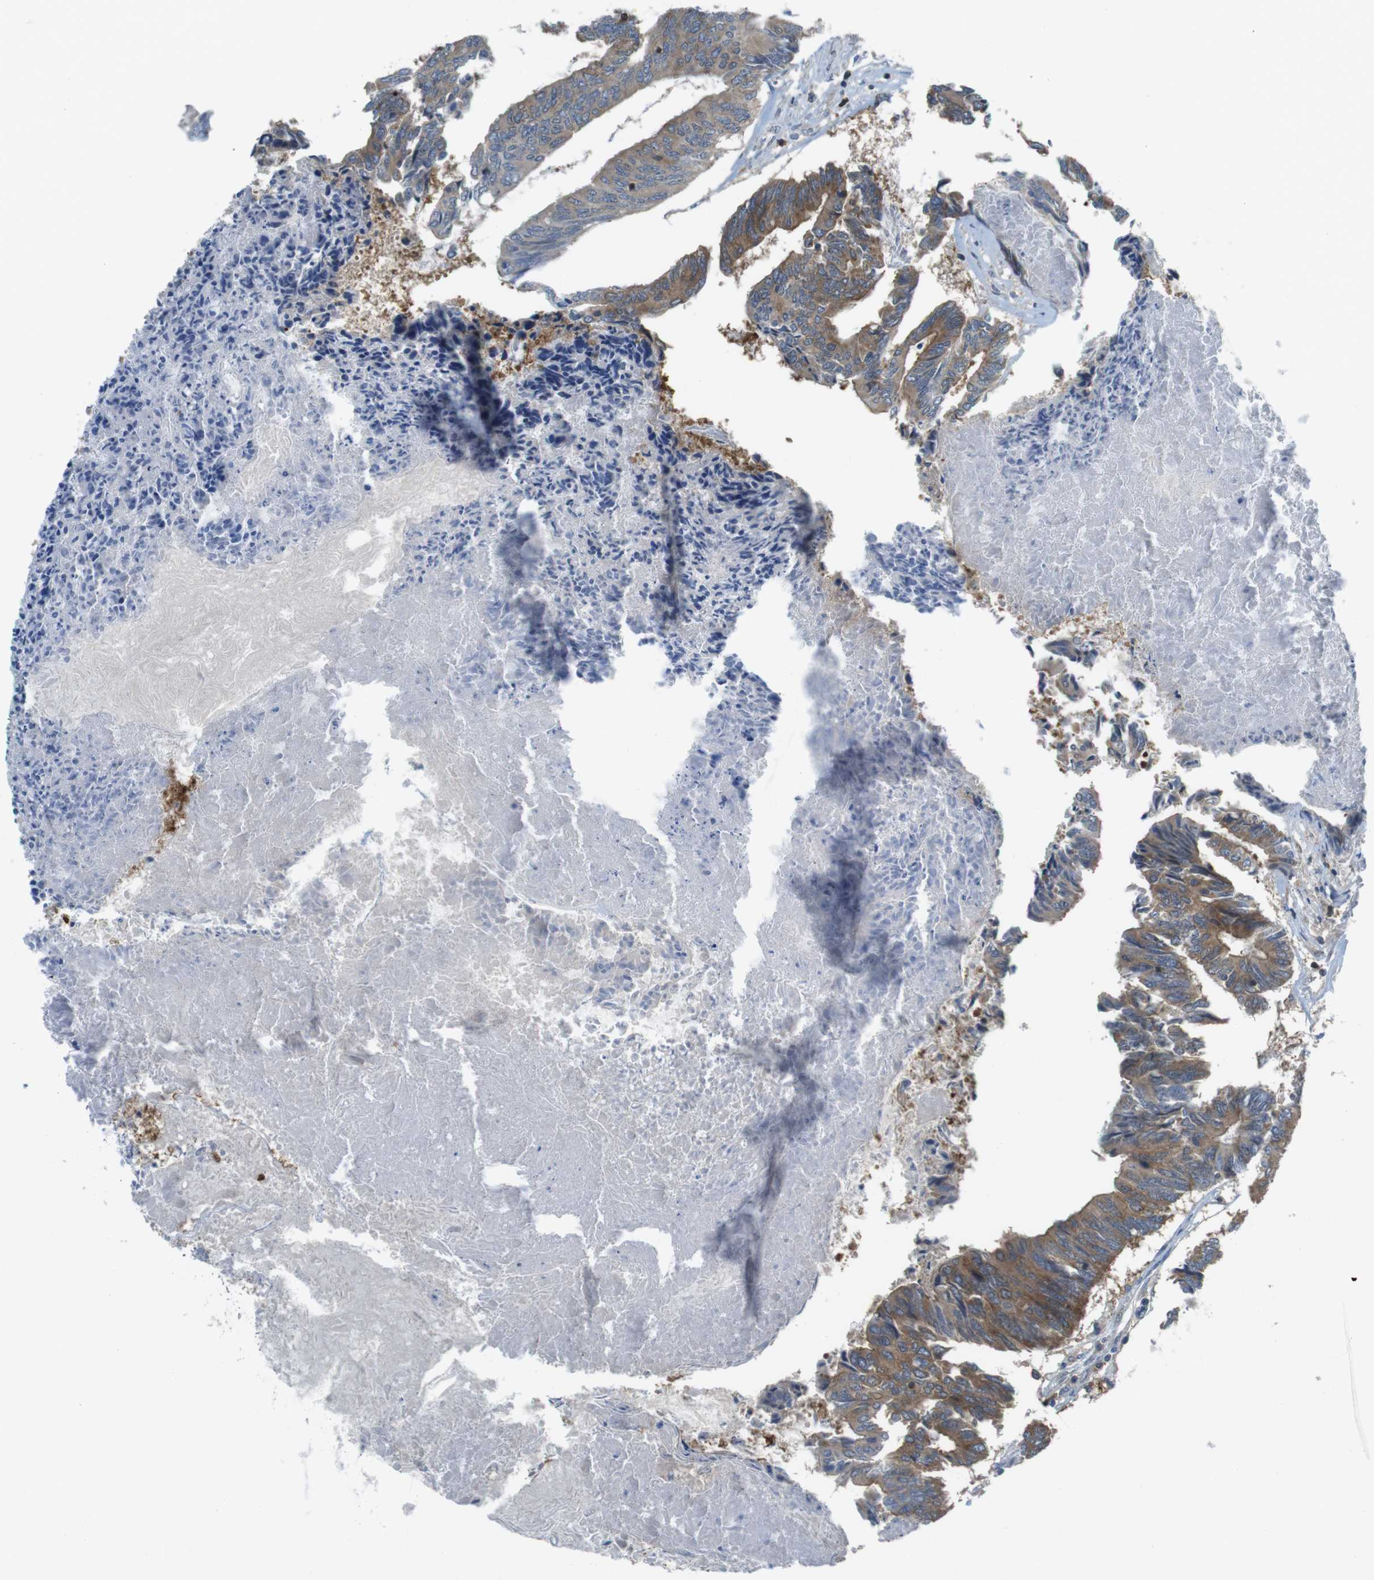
{"staining": {"intensity": "strong", "quantity": ">75%", "location": "cytoplasmic/membranous"}, "tissue": "colorectal cancer", "cell_type": "Tumor cells", "image_type": "cancer", "snomed": [{"axis": "morphology", "description": "Adenocarcinoma, NOS"}, {"axis": "topography", "description": "Rectum"}], "caption": "An immunohistochemistry image of tumor tissue is shown. Protein staining in brown highlights strong cytoplasmic/membranous positivity in colorectal cancer (adenocarcinoma) within tumor cells.", "gene": "MTHFD1", "patient": {"sex": "male", "age": 63}}